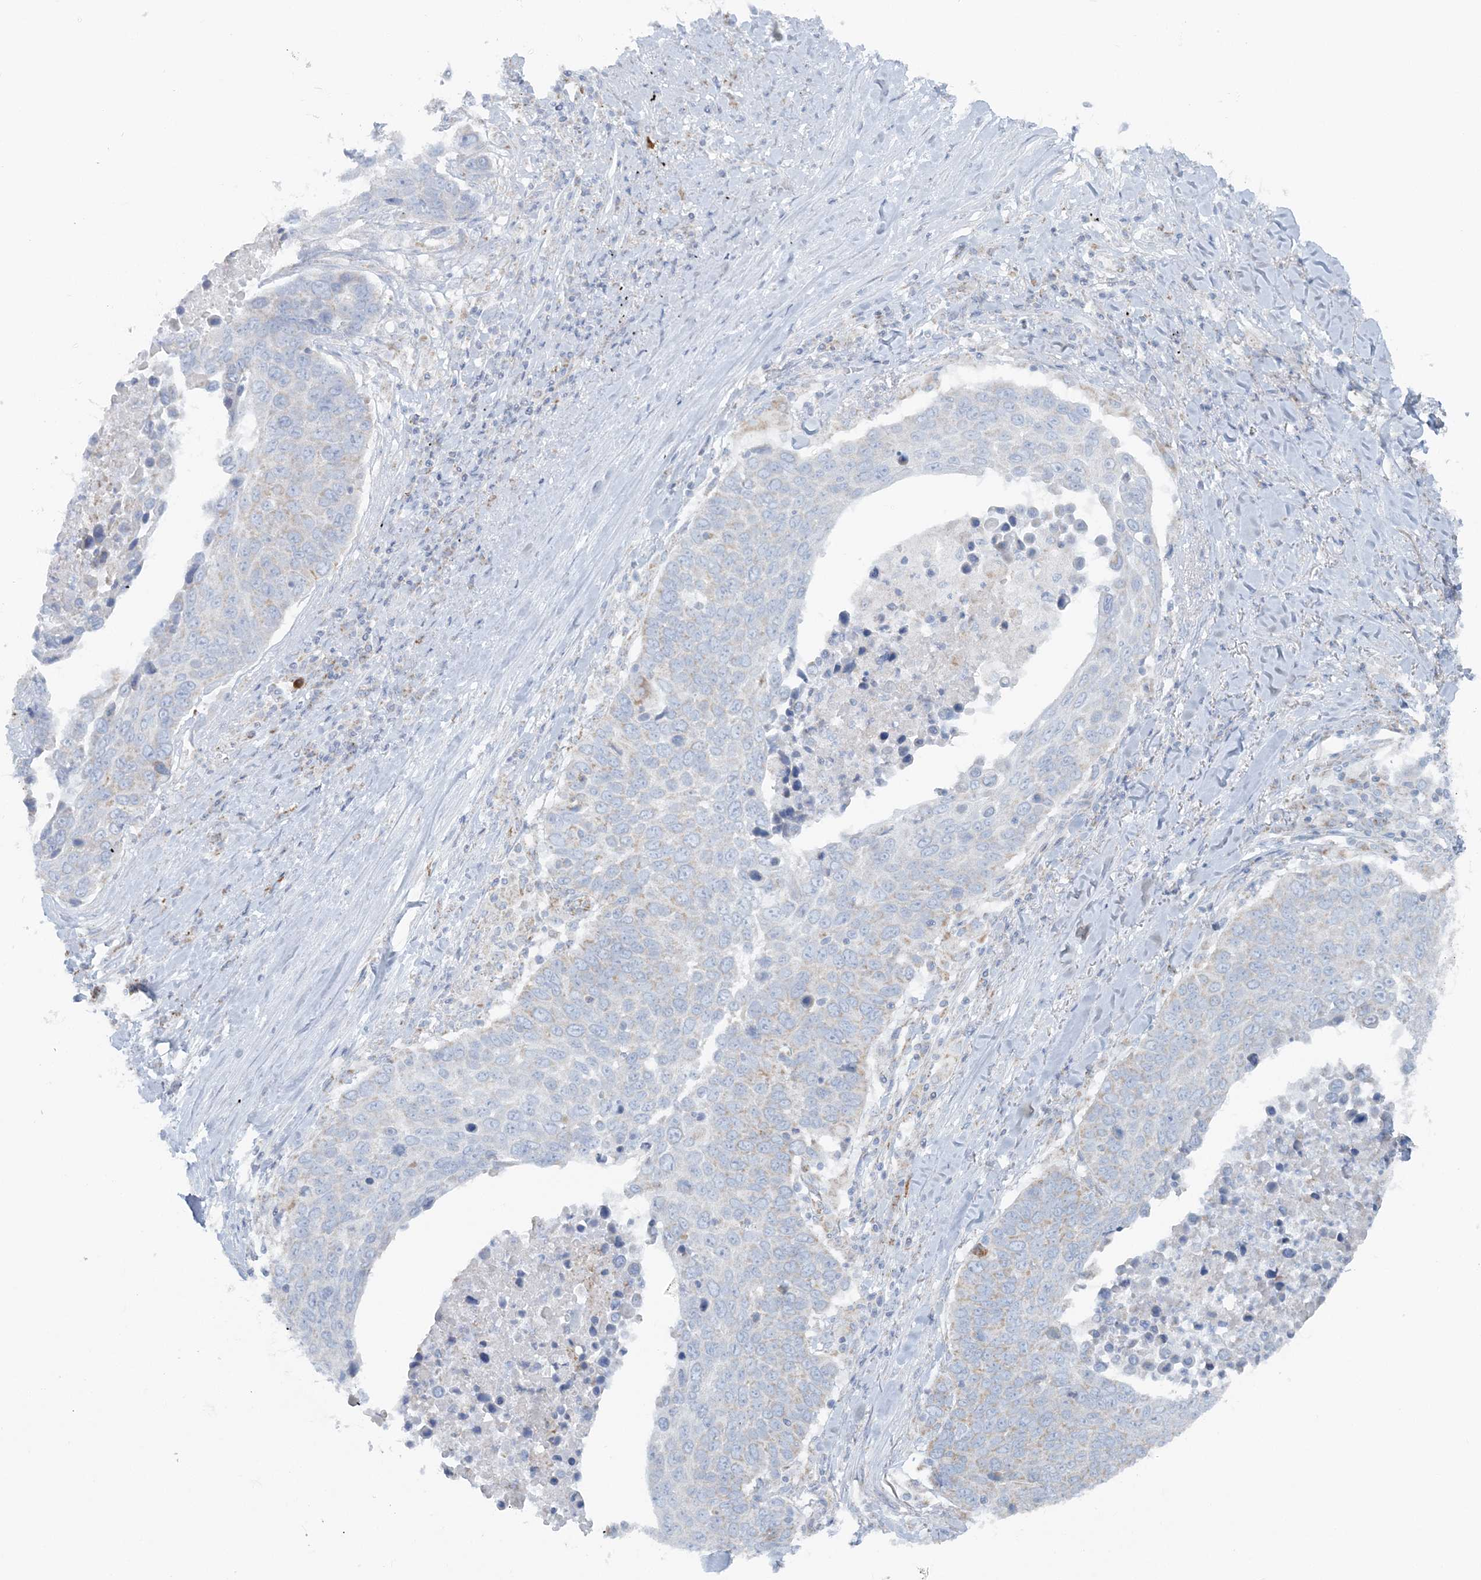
{"staining": {"intensity": "weak", "quantity": "<25%", "location": "cytoplasmic/membranous"}, "tissue": "lung cancer", "cell_type": "Tumor cells", "image_type": "cancer", "snomed": [{"axis": "morphology", "description": "Squamous cell carcinoma, NOS"}, {"axis": "topography", "description": "Lung"}], "caption": "Immunohistochemistry of human lung cancer (squamous cell carcinoma) displays no positivity in tumor cells.", "gene": "PCCB", "patient": {"sex": "male", "age": 66}}